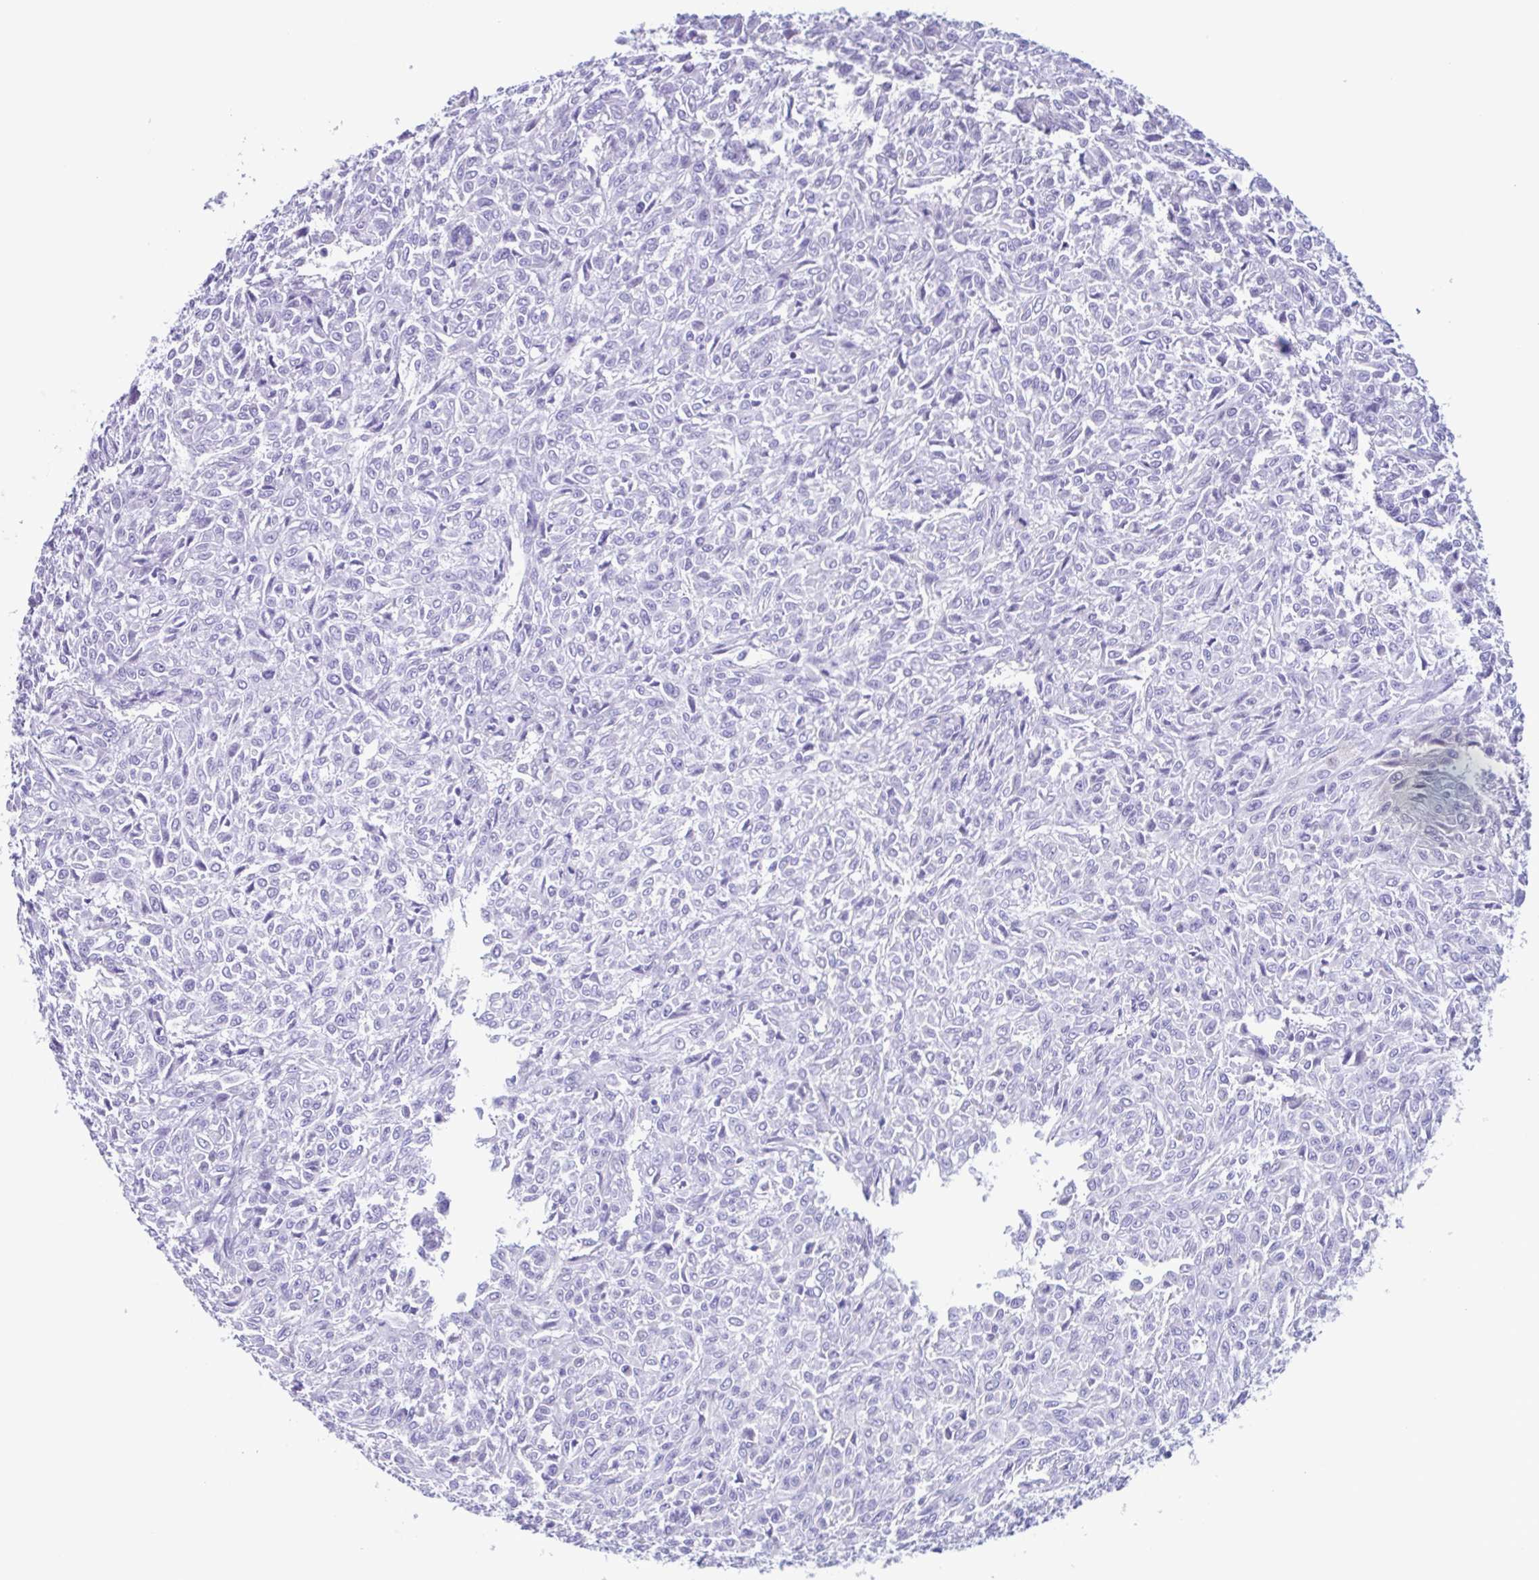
{"staining": {"intensity": "negative", "quantity": "none", "location": "none"}, "tissue": "renal cancer", "cell_type": "Tumor cells", "image_type": "cancer", "snomed": [{"axis": "morphology", "description": "Adenocarcinoma, NOS"}, {"axis": "topography", "description": "Kidney"}], "caption": "The image demonstrates no significant positivity in tumor cells of adenocarcinoma (renal).", "gene": "ACTRT3", "patient": {"sex": "male", "age": 58}}